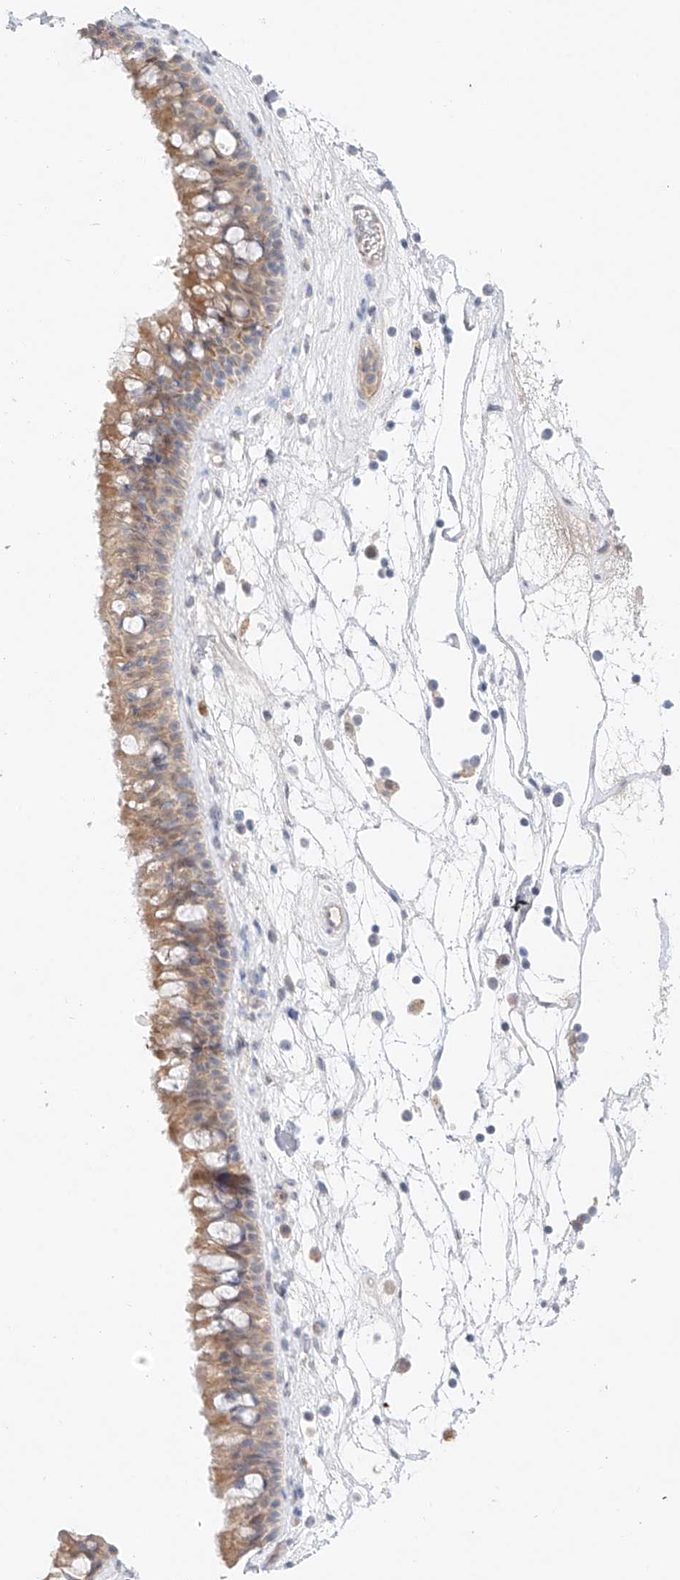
{"staining": {"intensity": "moderate", "quantity": "25%-75%", "location": "cytoplasmic/membranous"}, "tissue": "nasopharynx", "cell_type": "Respiratory epithelial cells", "image_type": "normal", "snomed": [{"axis": "morphology", "description": "Normal tissue, NOS"}, {"axis": "topography", "description": "Nasopharynx"}], "caption": "IHC of unremarkable human nasopharynx shows medium levels of moderate cytoplasmic/membranous staining in approximately 25%-75% of respiratory epithelial cells.", "gene": "IL22RA2", "patient": {"sex": "male", "age": 64}}